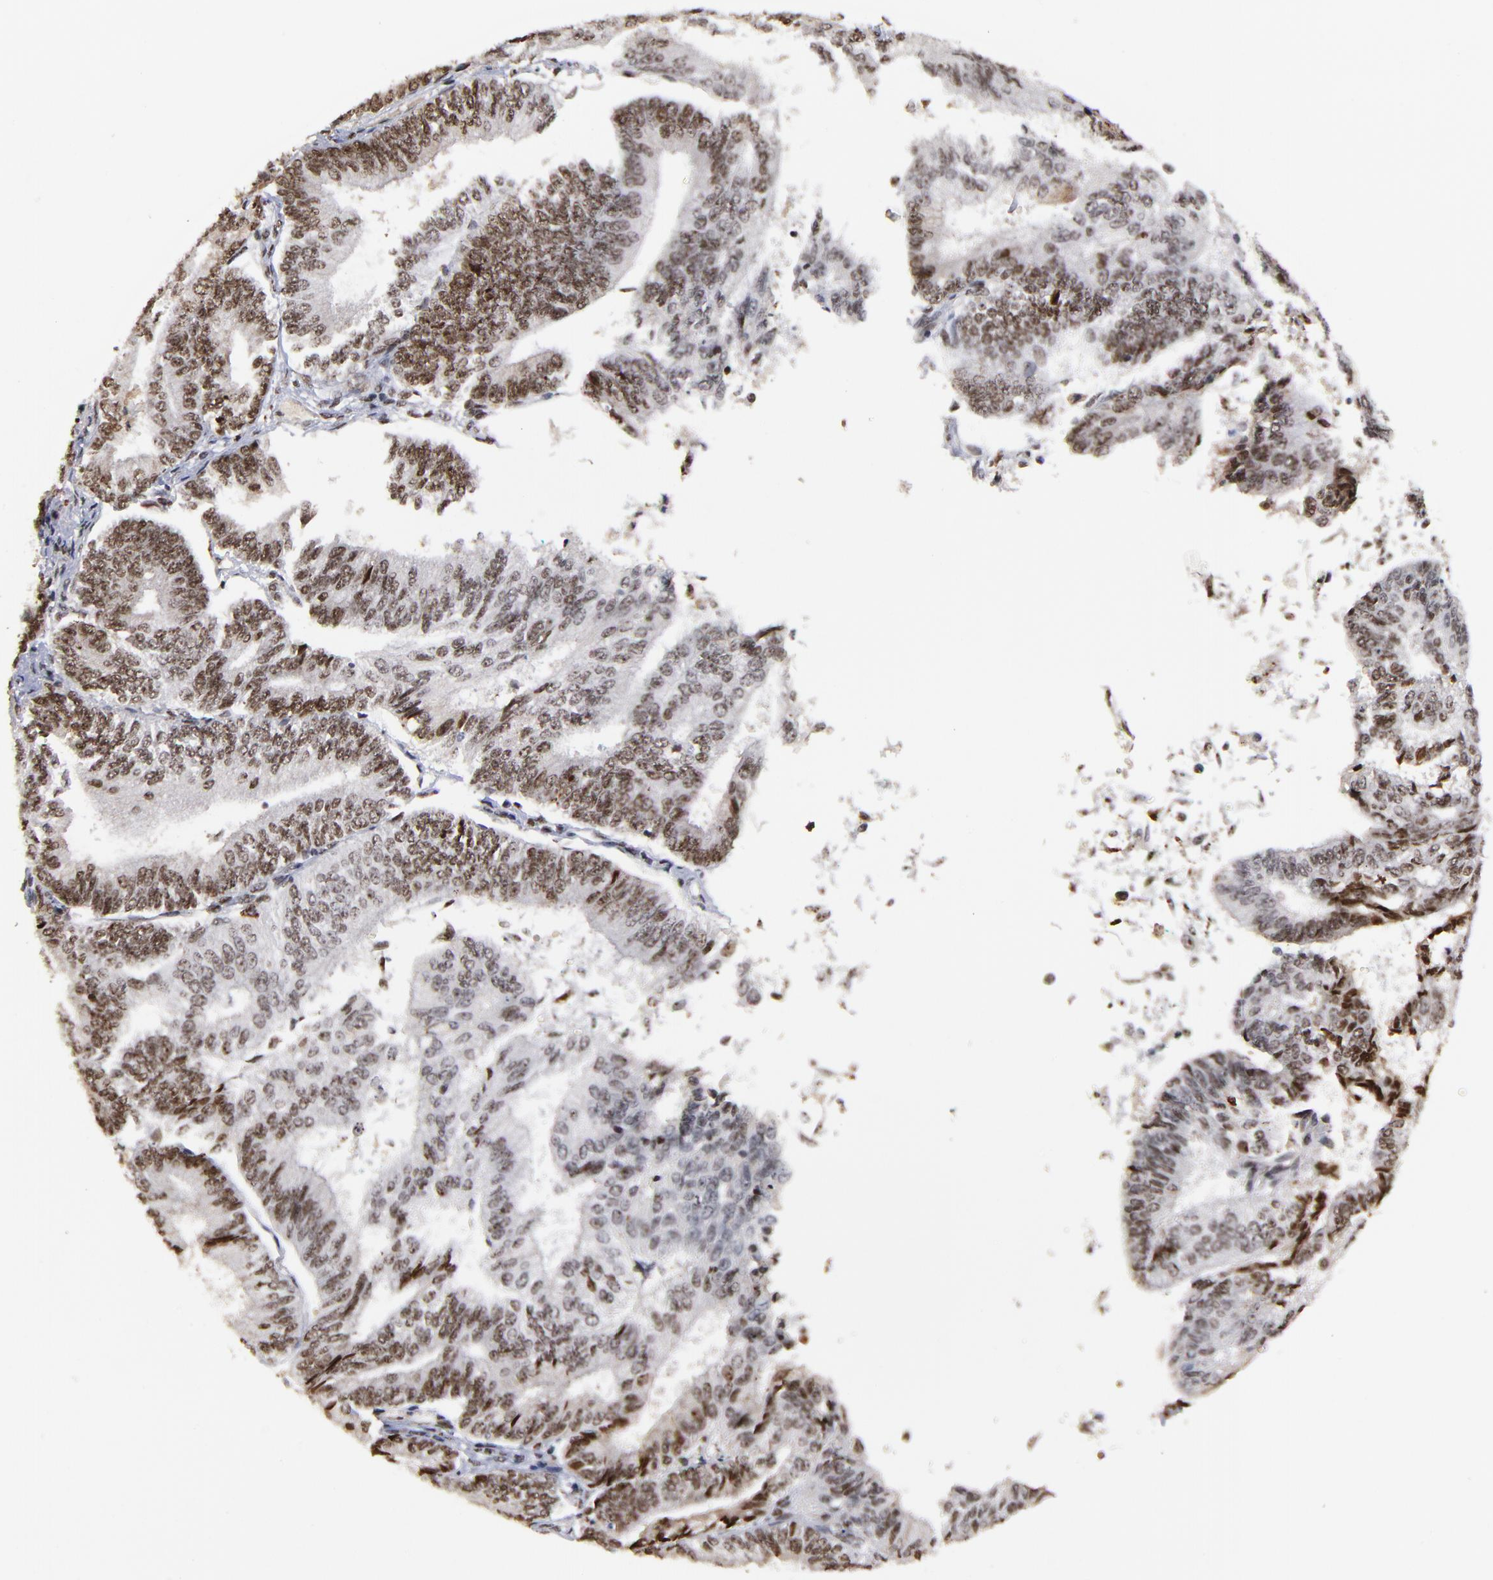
{"staining": {"intensity": "moderate", "quantity": ">75%", "location": "nuclear"}, "tissue": "endometrial cancer", "cell_type": "Tumor cells", "image_type": "cancer", "snomed": [{"axis": "morphology", "description": "Adenocarcinoma, NOS"}, {"axis": "topography", "description": "Endometrium"}], "caption": "Immunohistochemical staining of human adenocarcinoma (endometrial) exhibits medium levels of moderate nuclear protein staining in about >75% of tumor cells.", "gene": "ZNF146", "patient": {"sex": "female", "age": 55}}